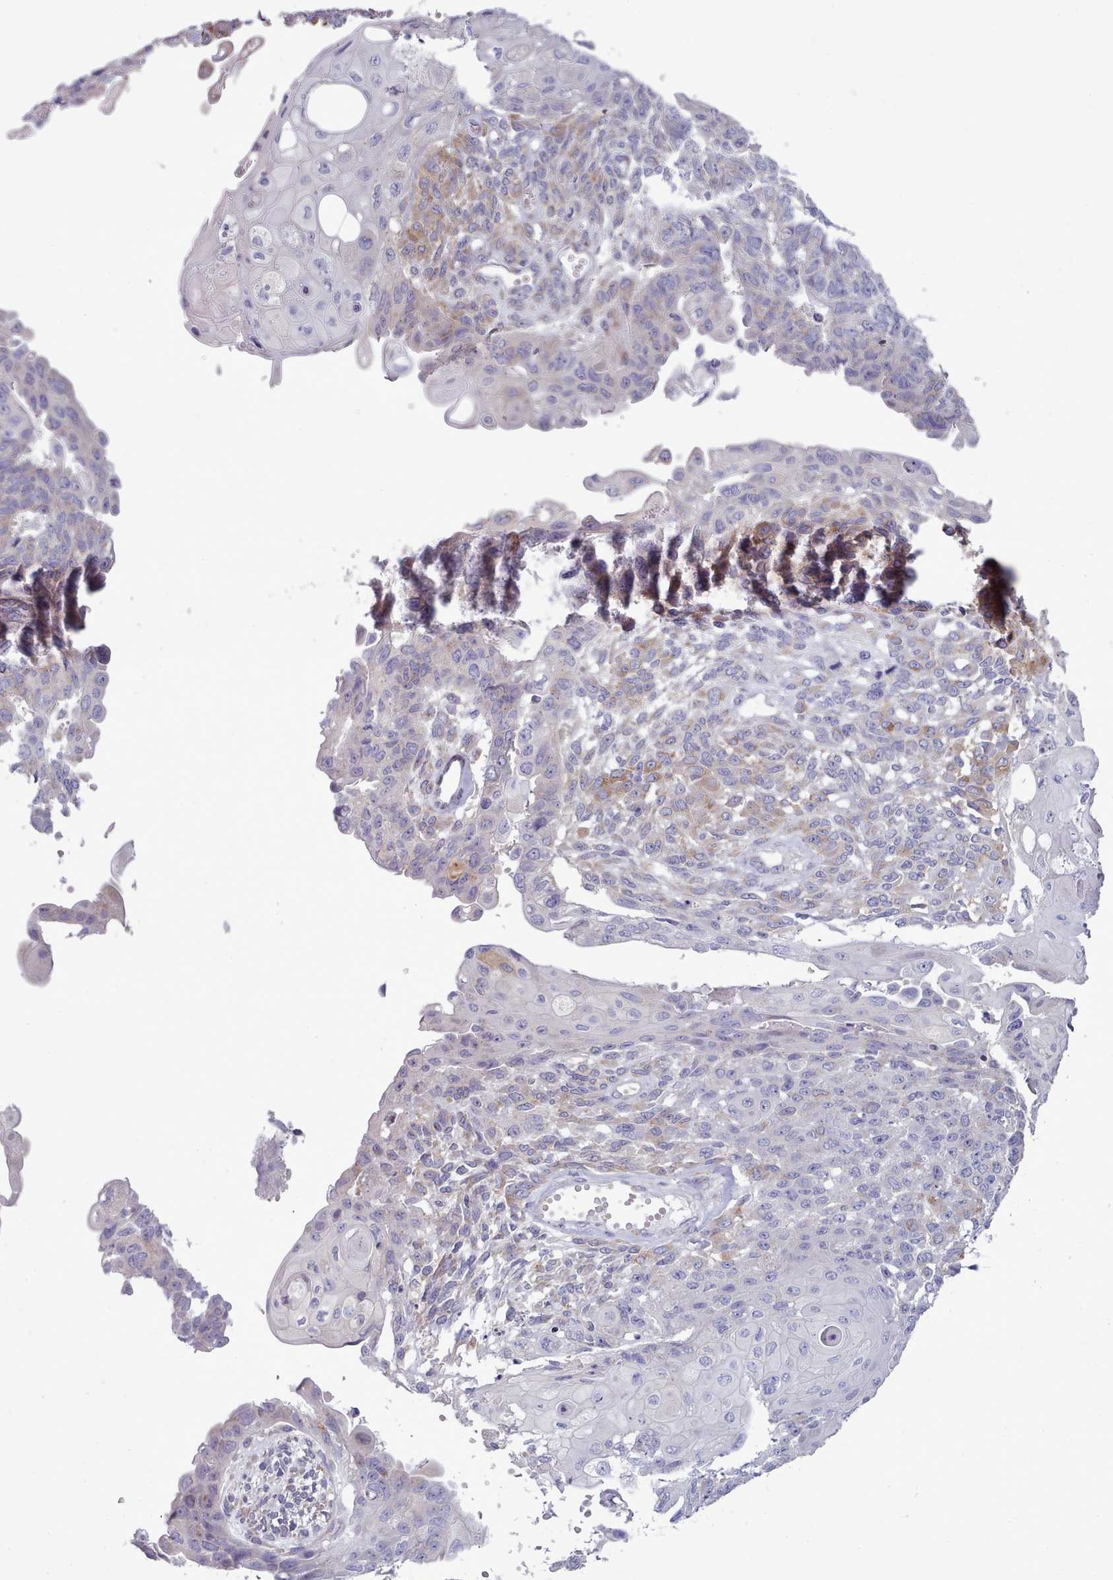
{"staining": {"intensity": "moderate", "quantity": "<25%", "location": "cytoplasmic/membranous"}, "tissue": "endometrial cancer", "cell_type": "Tumor cells", "image_type": "cancer", "snomed": [{"axis": "morphology", "description": "Adenocarcinoma, NOS"}, {"axis": "topography", "description": "Endometrium"}], "caption": "Immunohistochemistry histopathology image of neoplastic tissue: adenocarcinoma (endometrial) stained using immunohistochemistry displays low levels of moderate protein expression localized specifically in the cytoplasmic/membranous of tumor cells, appearing as a cytoplasmic/membranous brown color.", "gene": "MYRFL", "patient": {"sex": "female", "age": 32}}